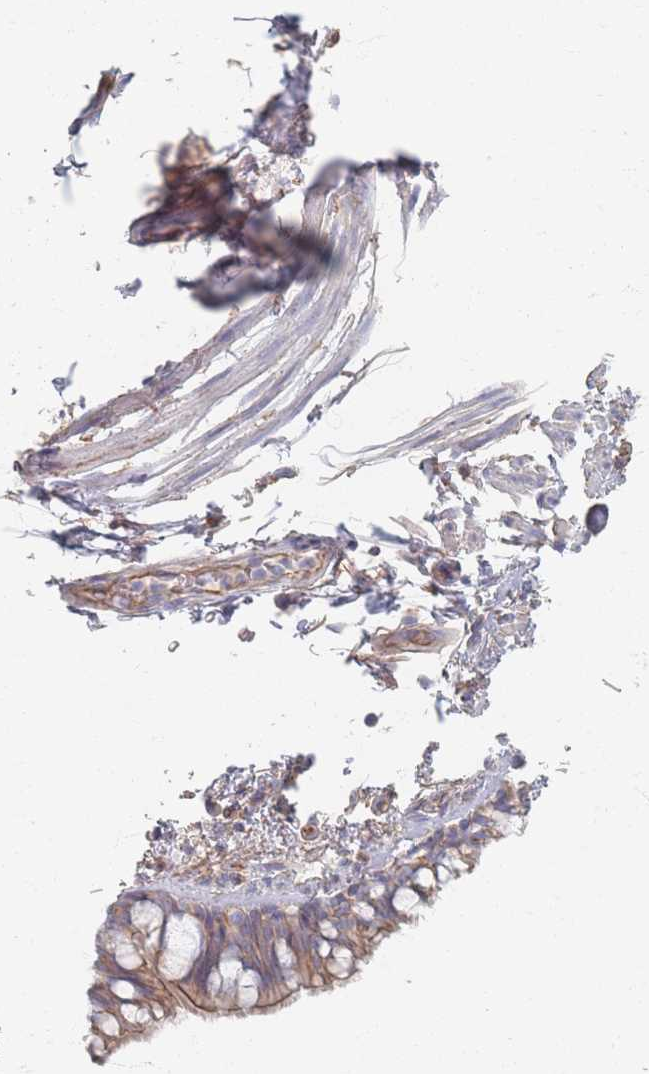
{"staining": {"intensity": "weak", "quantity": "25%-75%", "location": "cytoplasmic/membranous"}, "tissue": "bronchus", "cell_type": "Respiratory epithelial cells", "image_type": "normal", "snomed": [{"axis": "morphology", "description": "Normal tissue, NOS"}, {"axis": "morphology", "description": "Neoplasm, uncertain whether benign or malignant"}, {"axis": "topography", "description": "Bronchus"}, {"axis": "topography", "description": "Lung"}], "caption": "An immunohistochemistry (IHC) histopathology image of unremarkable tissue is shown. Protein staining in brown shows weak cytoplasmic/membranous positivity in bronchus within respiratory epithelial cells. (DAB = brown stain, brightfield microscopy at high magnification).", "gene": "GNB1", "patient": {"sex": "male", "age": 55}}